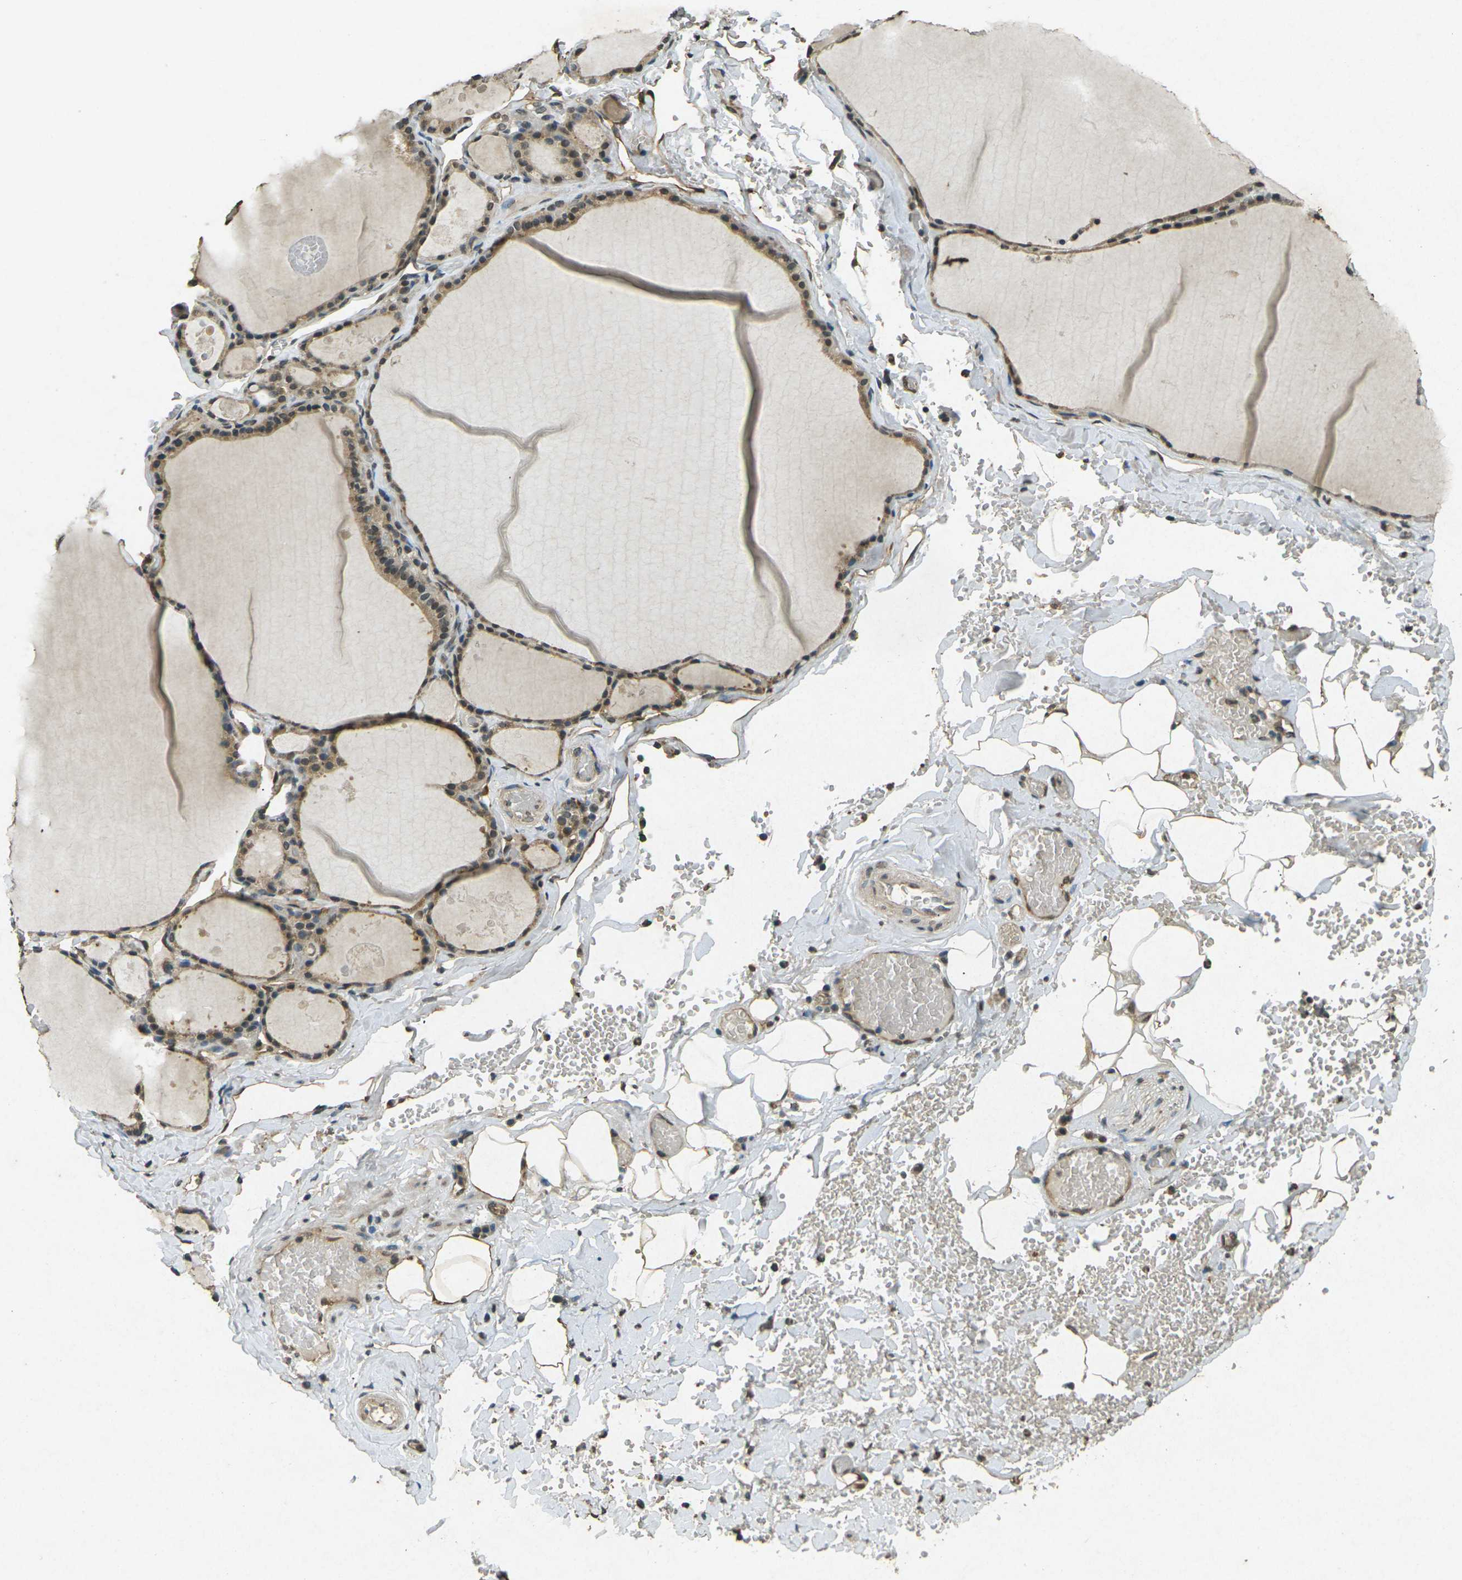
{"staining": {"intensity": "moderate", "quantity": ">75%", "location": "cytoplasmic/membranous"}, "tissue": "thyroid gland", "cell_type": "Glandular cells", "image_type": "normal", "snomed": [{"axis": "morphology", "description": "Normal tissue, NOS"}, {"axis": "topography", "description": "Thyroid gland"}], "caption": "A brown stain highlights moderate cytoplasmic/membranous positivity of a protein in glandular cells of normal thyroid gland.", "gene": "PDE2A", "patient": {"sex": "male", "age": 56}}